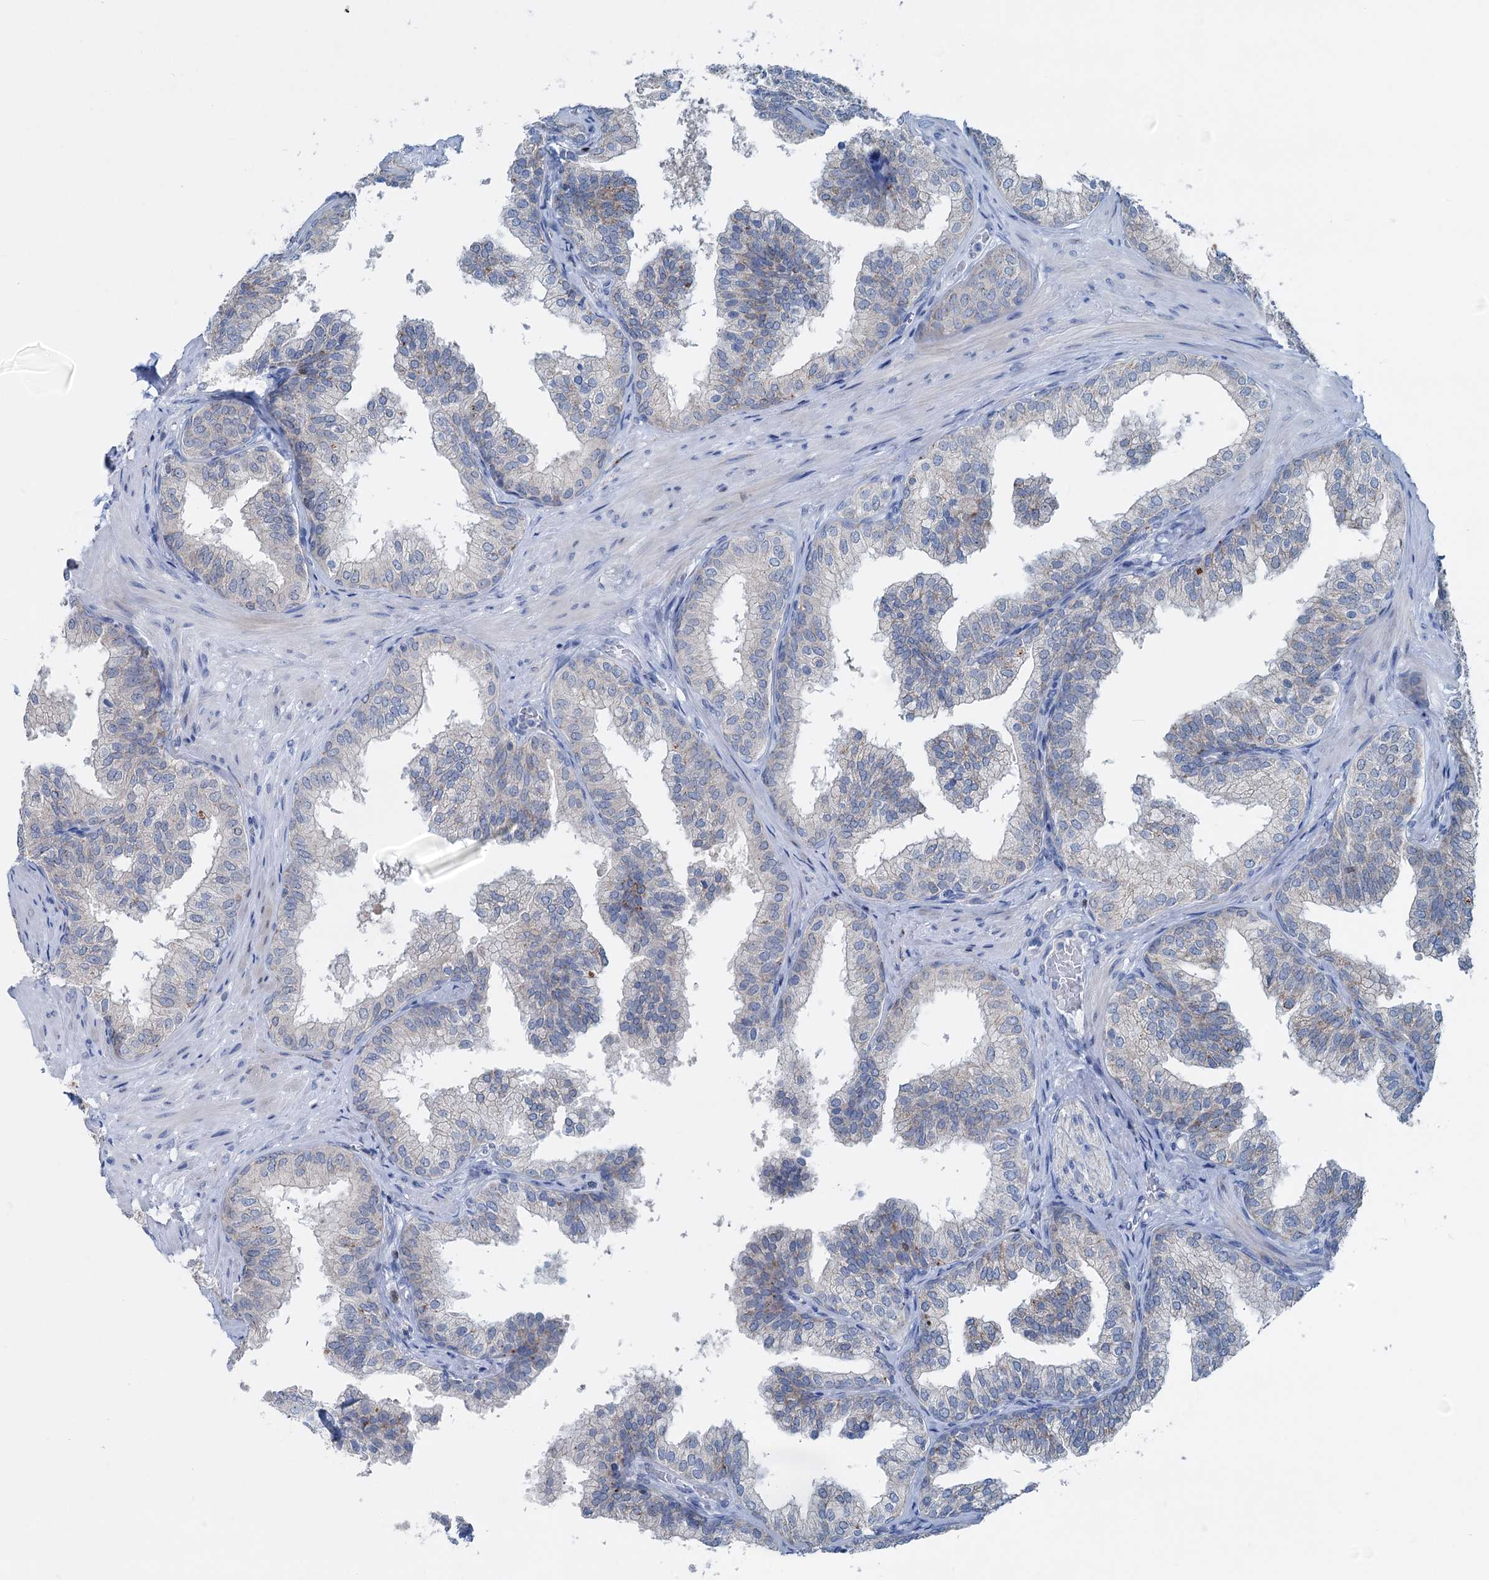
{"staining": {"intensity": "weak", "quantity": "25%-75%", "location": "cytoplasmic/membranous"}, "tissue": "prostate", "cell_type": "Glandular cells", "image_type": "normal", "snomed": [{"axis": "morphology", "description": "Normal tissue, NOS"}, {"axis": "topography", "description": "Prostate"}], "caption": "The photomicrograph displays staining of unremarkable prostate, revealing weak cytoplasmic/membranous protein expression (brown color) within glandular cells.", "gene": "ELP4", "patient": {"sex": "male", "age": 60}}